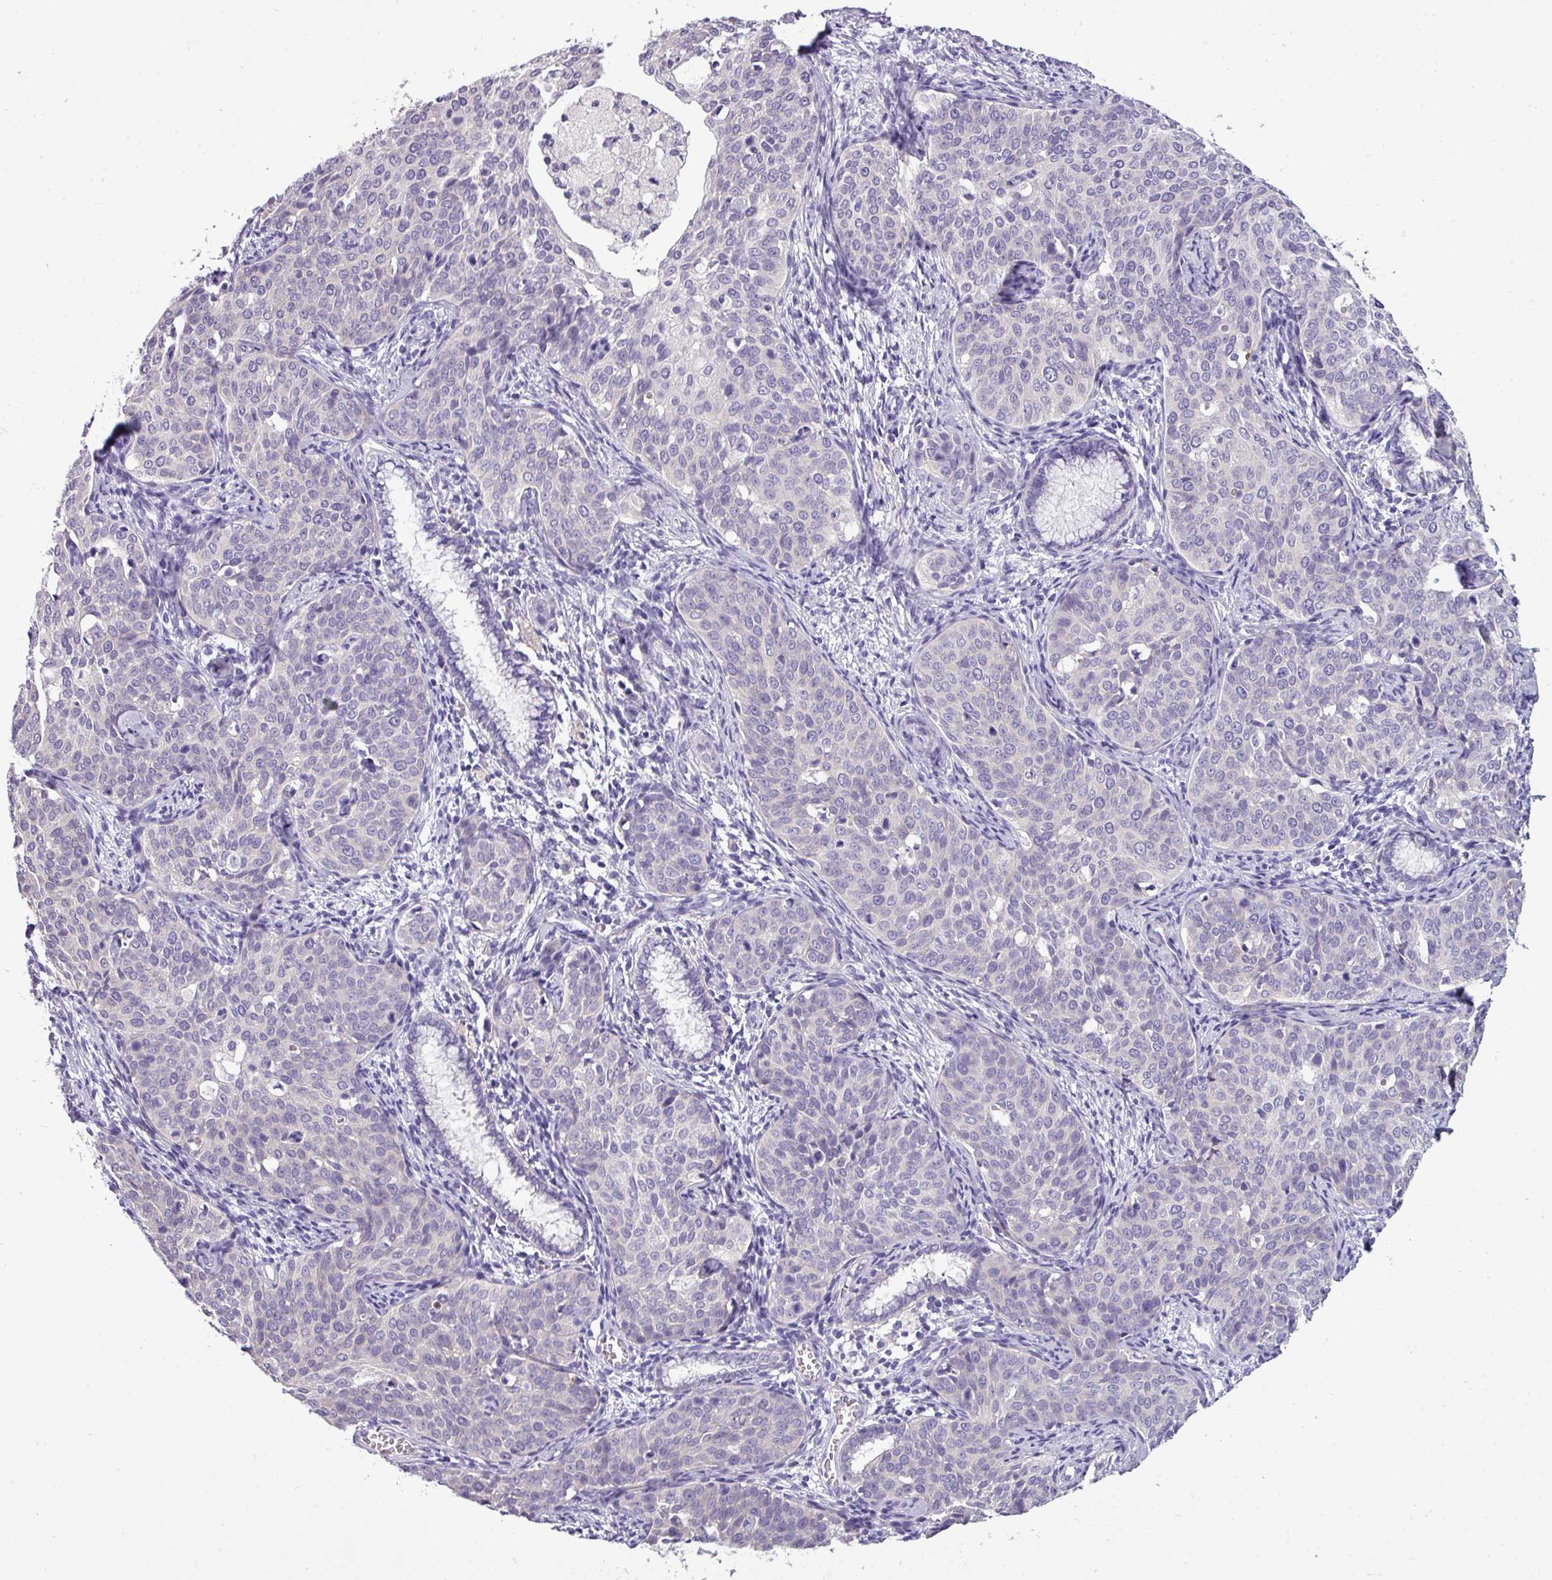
{"staining": {"intensity": "negative", "quantity": "none", "location": "none"}, "tissue": "cervical cancer", "cell_type": "Tumor cells", "image_type": "cancer", "snomed": [{"axis": "morphology", "description": "Squamous cell carcinoma, NOS"}, {"axis": "topography", "description": "Cervix"}], "caption": "Tumor cells are negative for protein expression in human cervical cancer (squamous cell carcinoma).", "gene": "DNAAF9", "patient": {"sex": "female", "age": 44}}